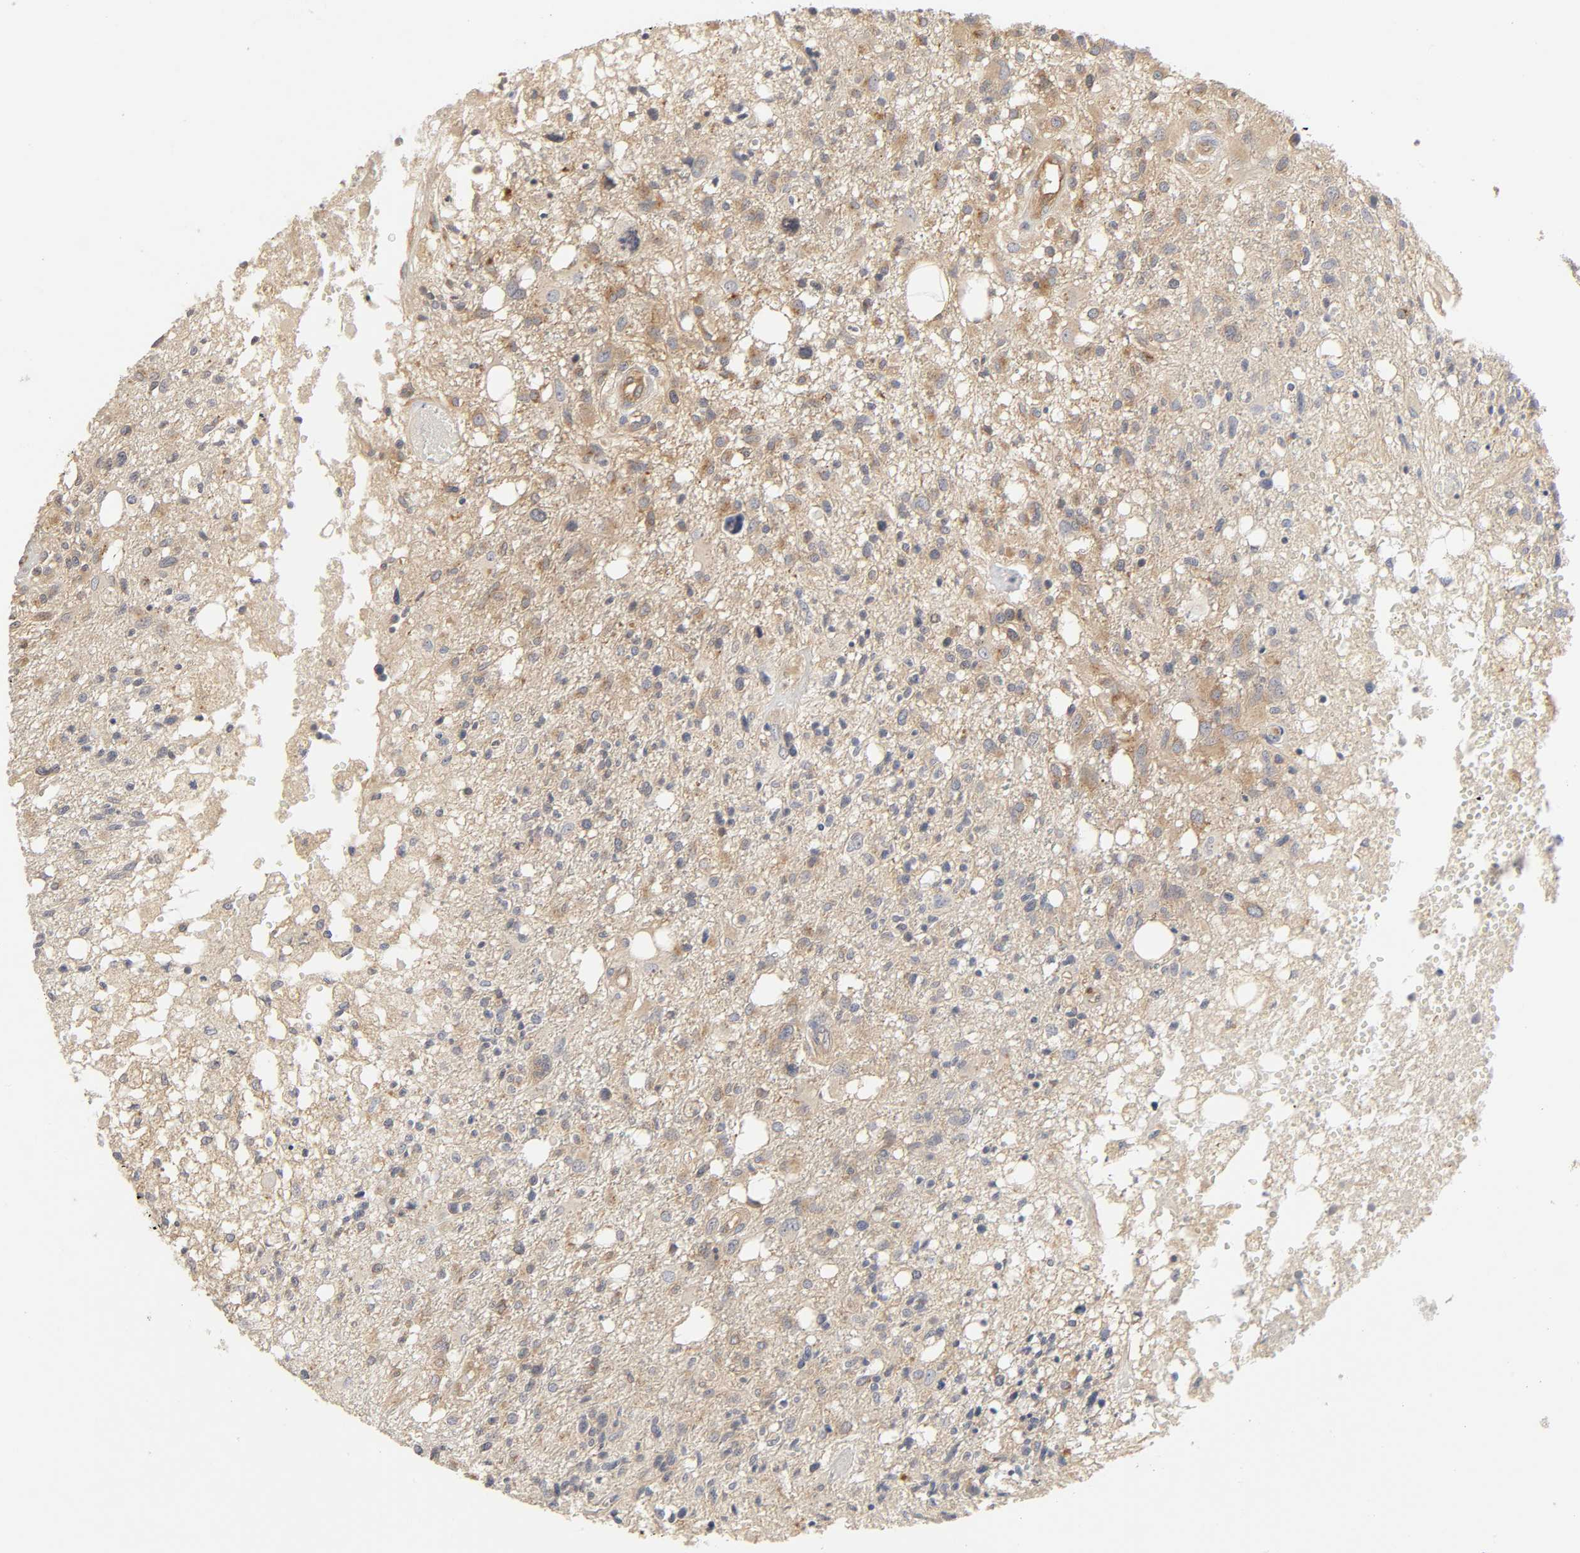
{"staining": {"intensity": "weak", "quantity": "25%-75%", "location": "cytoplasmic/membranous"}, "tissue": "glioma", "cell_type": "Tumor cells", "image_type": "cancer", "snomed": [{"axis": "morphology", "description": "Glioma, malignant, High grade"}, {"axis": "topography", "description": "Cerebral cortex"}], "caption": "Immunohistochemistry histopathology image of malignant high-grade glioma stained for a protein (brown), which shows low levels of weak cytoplasmic/membranous expression in approximately 25%-75% of tumor cells.", "gene": "SCHIP1", "patient": {"sex": "male", "age": 76}}